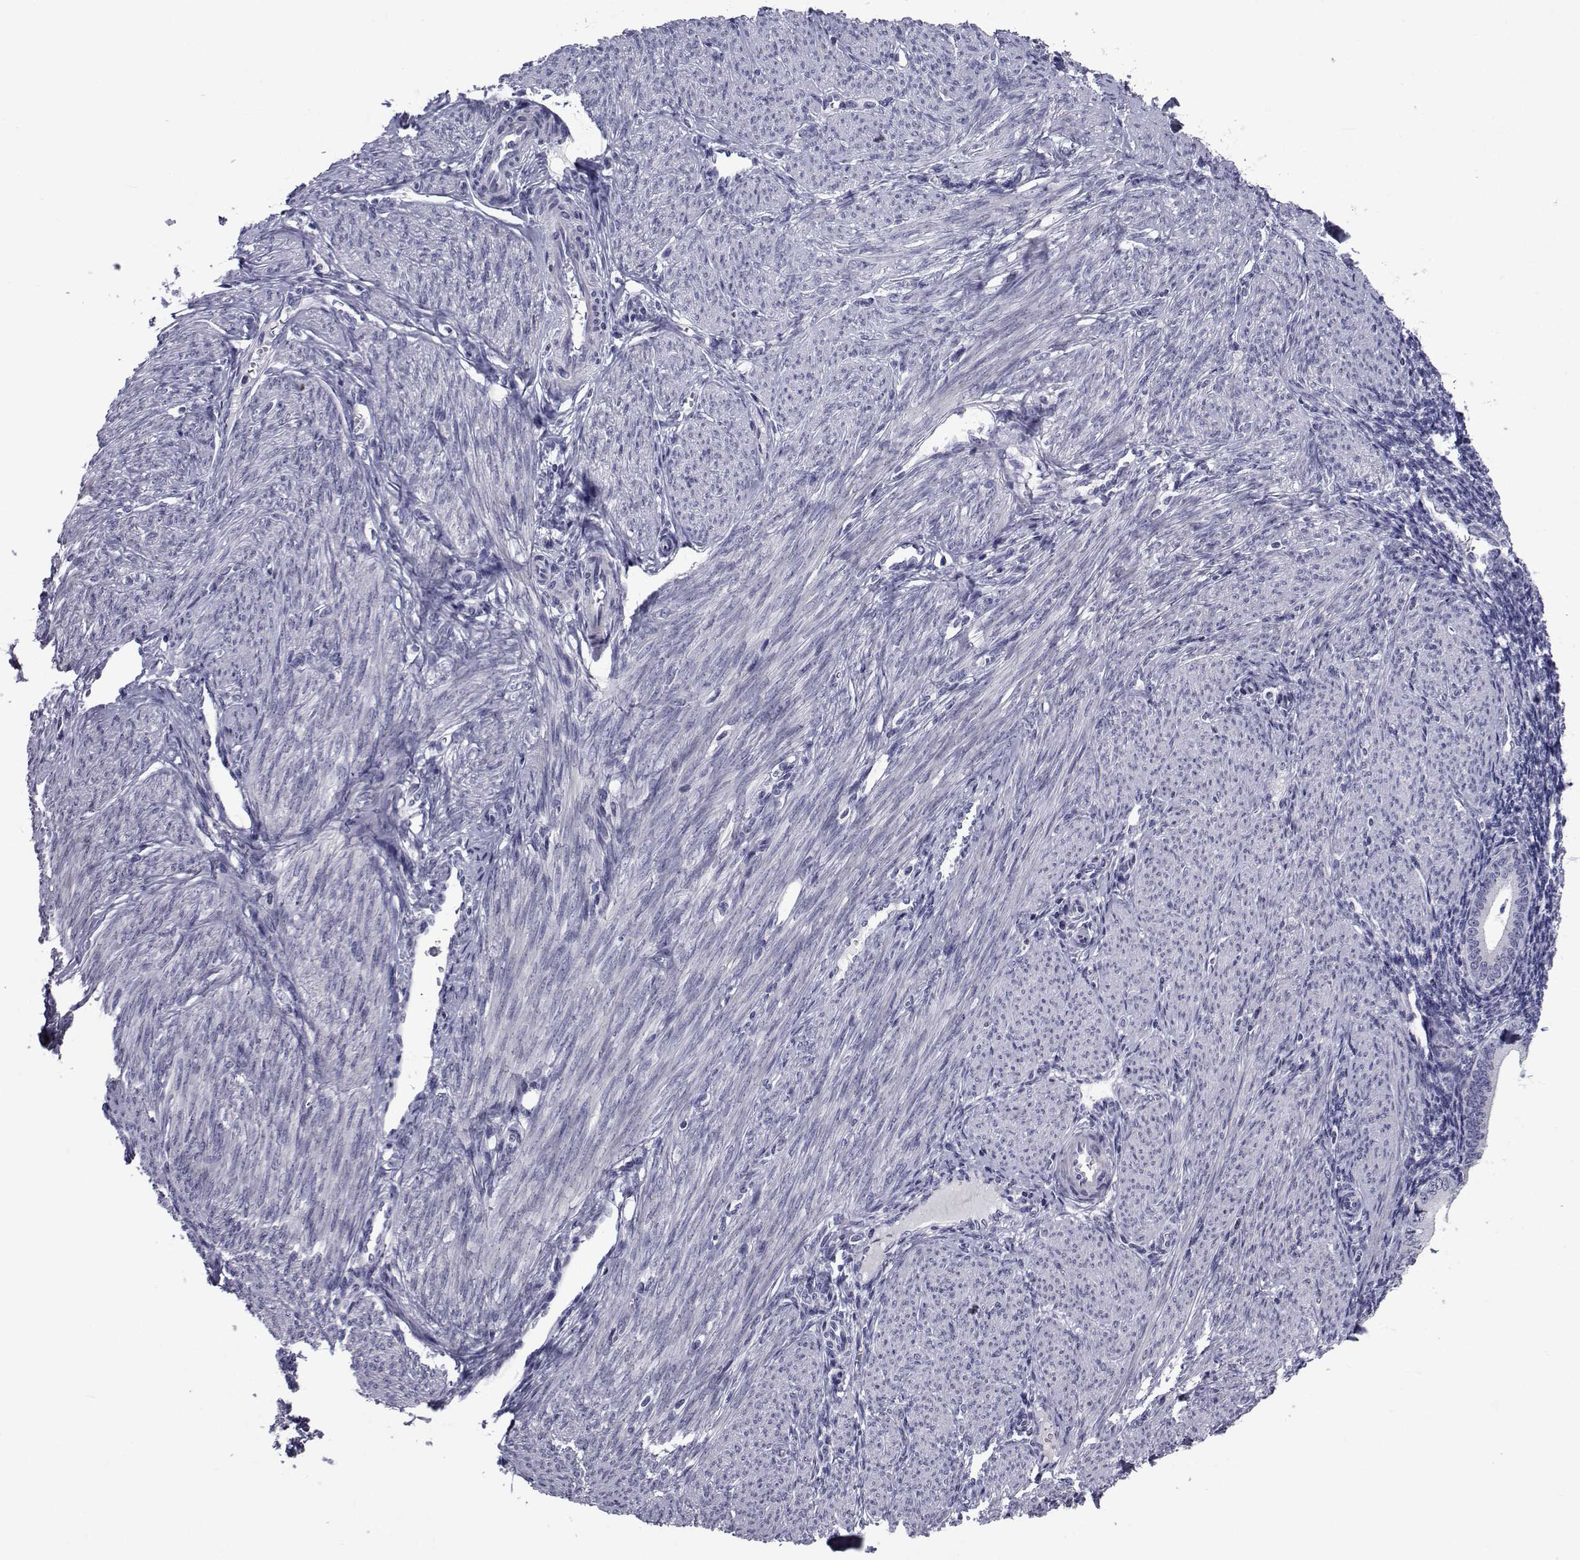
{"staining": {"intensity": "negative", "quantity": "none", "location": "none"}, "tissue": "endometrium", "cell_type": "Cells in endometrial stroma", "image_type": "normal", "snomed": [{"axis": "morphology", "description": "Normal tissue, NOS"}, {"axis": "topography", "description": "Endometrium"}], "caption": "IHC photomicrograph of unremarkable human endometrium stained for a protein (brown), which shows no positivity in cells in endometrial stroma.", "gene": "CHRNA1", "patient": {"sex": "female", "age": 39}}